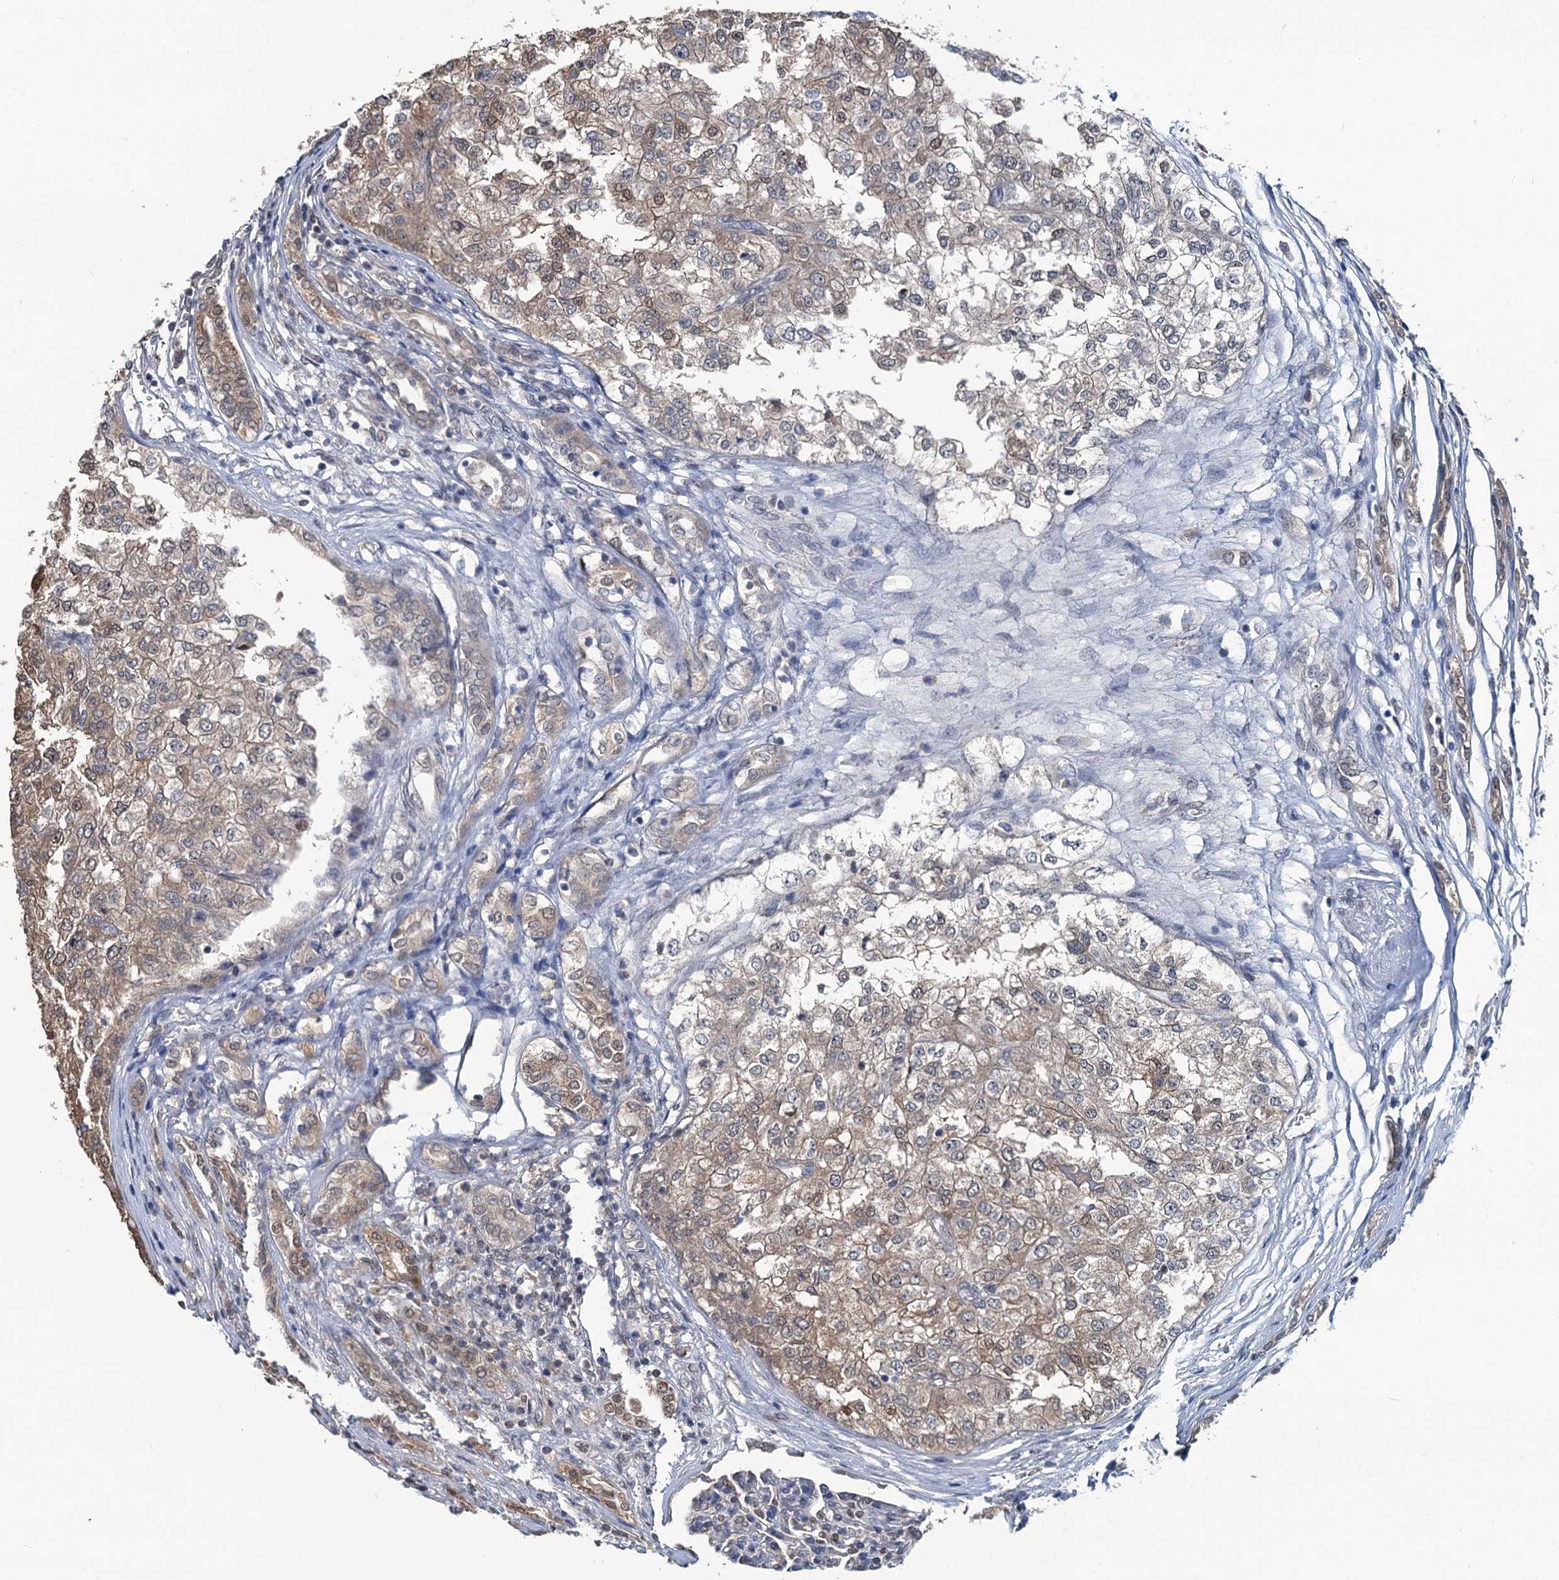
{"staining": {"intensity": "weak", "quantity": ">75%", "location": "cytoplasmic/membranous,nuclear"}, "tissue": "renal cancer", "cell_type": "Tumor cells", "image_type": "cancer", "snomed": [{"axis": "morphology", "description": "Adenocarcinoma, NOS"}, {"axis": "topography", "description": "Kidney"}], "caption": "Renal cancer (adenocarcinoma) stained with a brown dye displays weak cytoplasmic/membranous and nuclear positive expression in about >75% of tumor cells.", "gene": "RTKN2", "patient": {"sex": "female", "age": 54}}